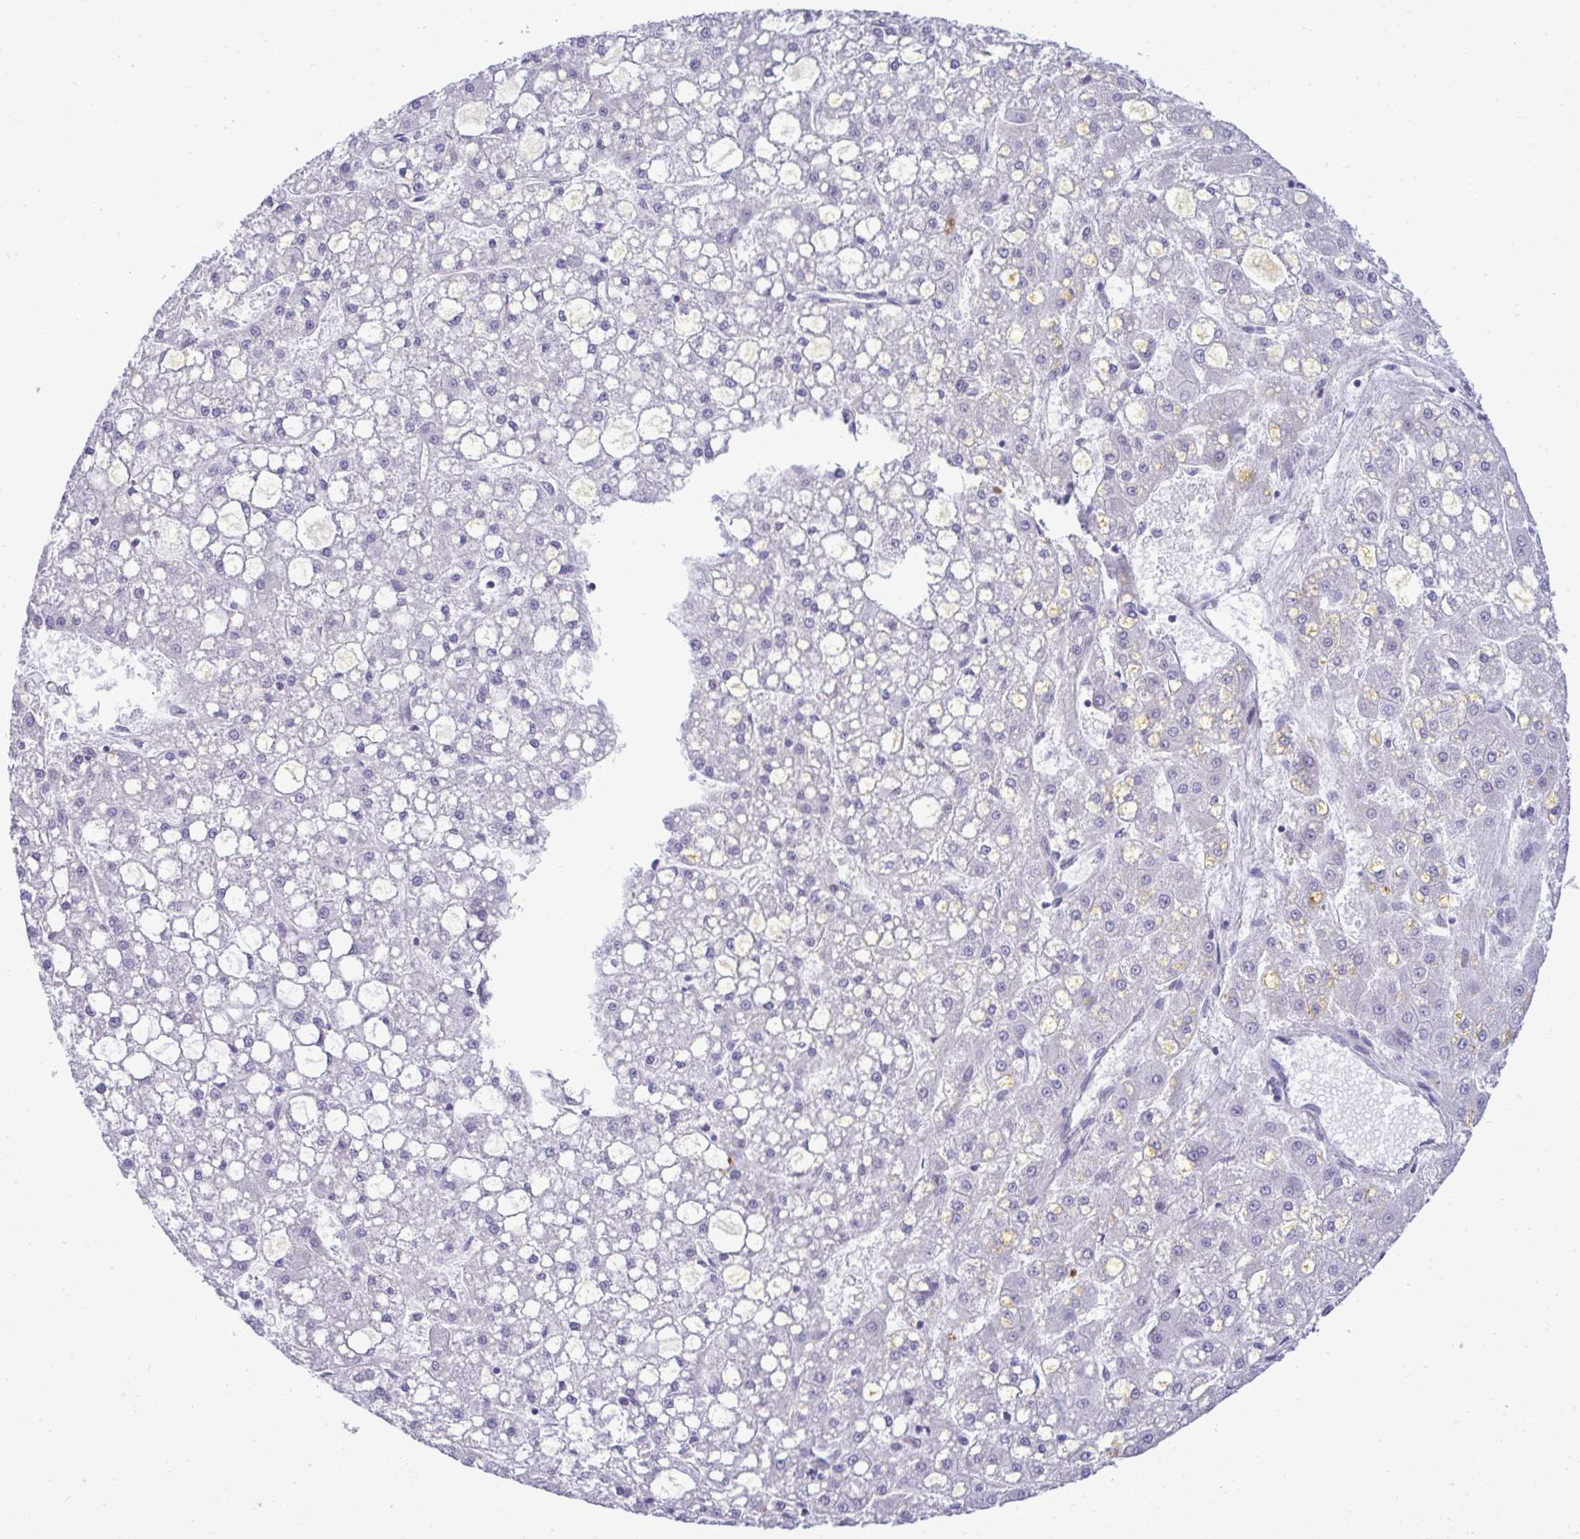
{"staining": {"intensity": "negative", "quantity": "none", "location": "none"}, "tissue": "liver cancer", "cell_type": "Tumor cells", "image_type": "cancer", "snomed": [{"axis": "morphology", "description": "Carcinoma, Hepatocellular, NOS"}, {"axis": "topography", "description": "Liver"}], "caption": "This is an IHC histopathology image of human liver cancer (hepatocellular carcinoma). There is no expression in tumor cells.", "gene": "SPAG1", "patient": {"sex": "male", "age": 67}}